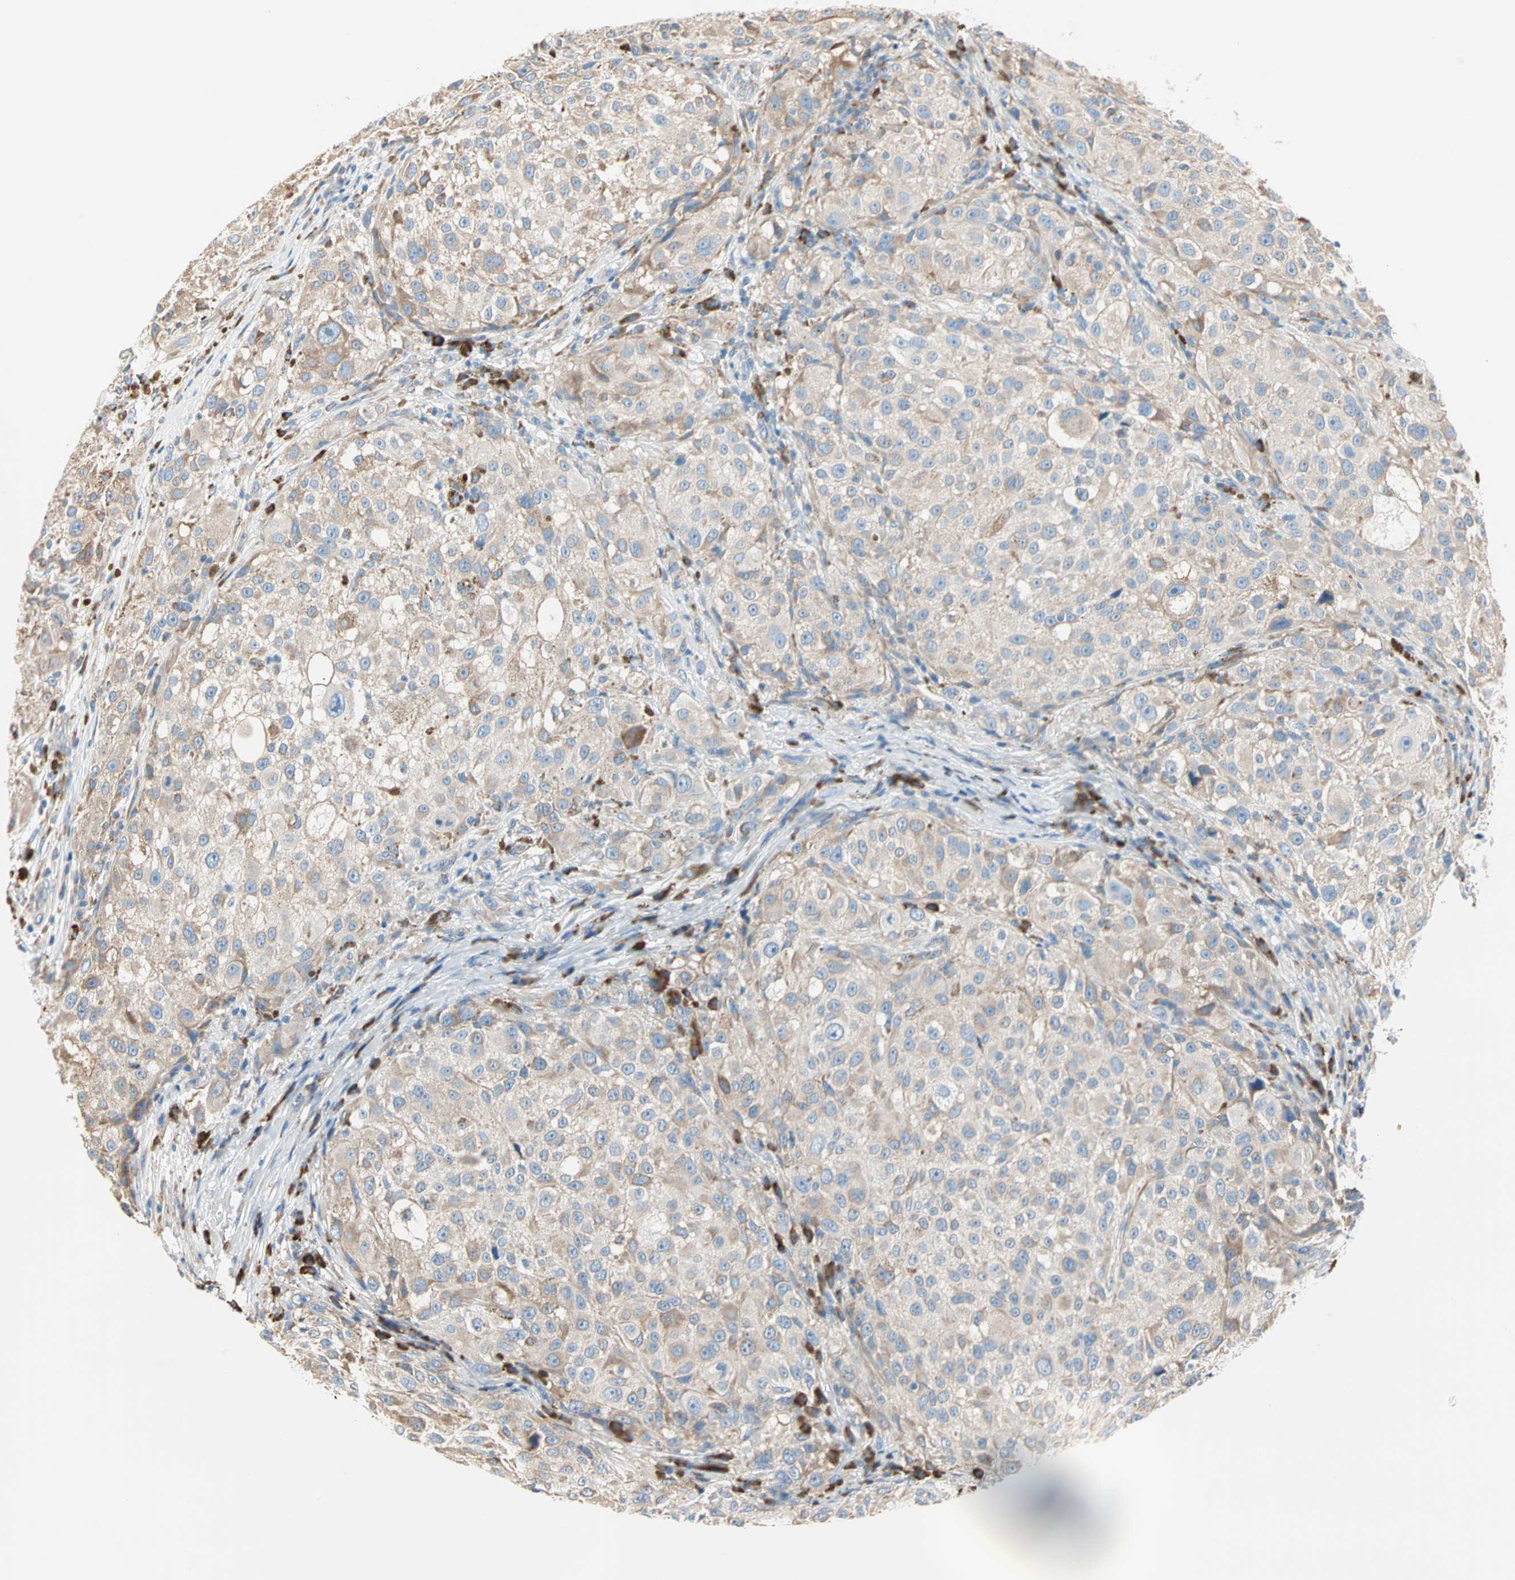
{"staining": {"intensity": "weak", "quantity": ">75%", "location": "cytoplasmic/membranous"}, "tissue": "melanoma", "cell_type": "Tumor cells", "image_type": "cancer", "snomed": [{"axis": "morphology", "description": "Necrosis, NOS"}, {"axis": "morphology", "description": "Malignant melanoma, NOS"}, {"axis": "topography", "description": "Skin"}], "caption": "This is a histology image of immunohistochemistry staining of melanoma, which shows weak positivity in the cytoplasmic/membranous of tumor cells.", "gene": "PLCXD1", "patient": {"sex": "female", "age": 87}}